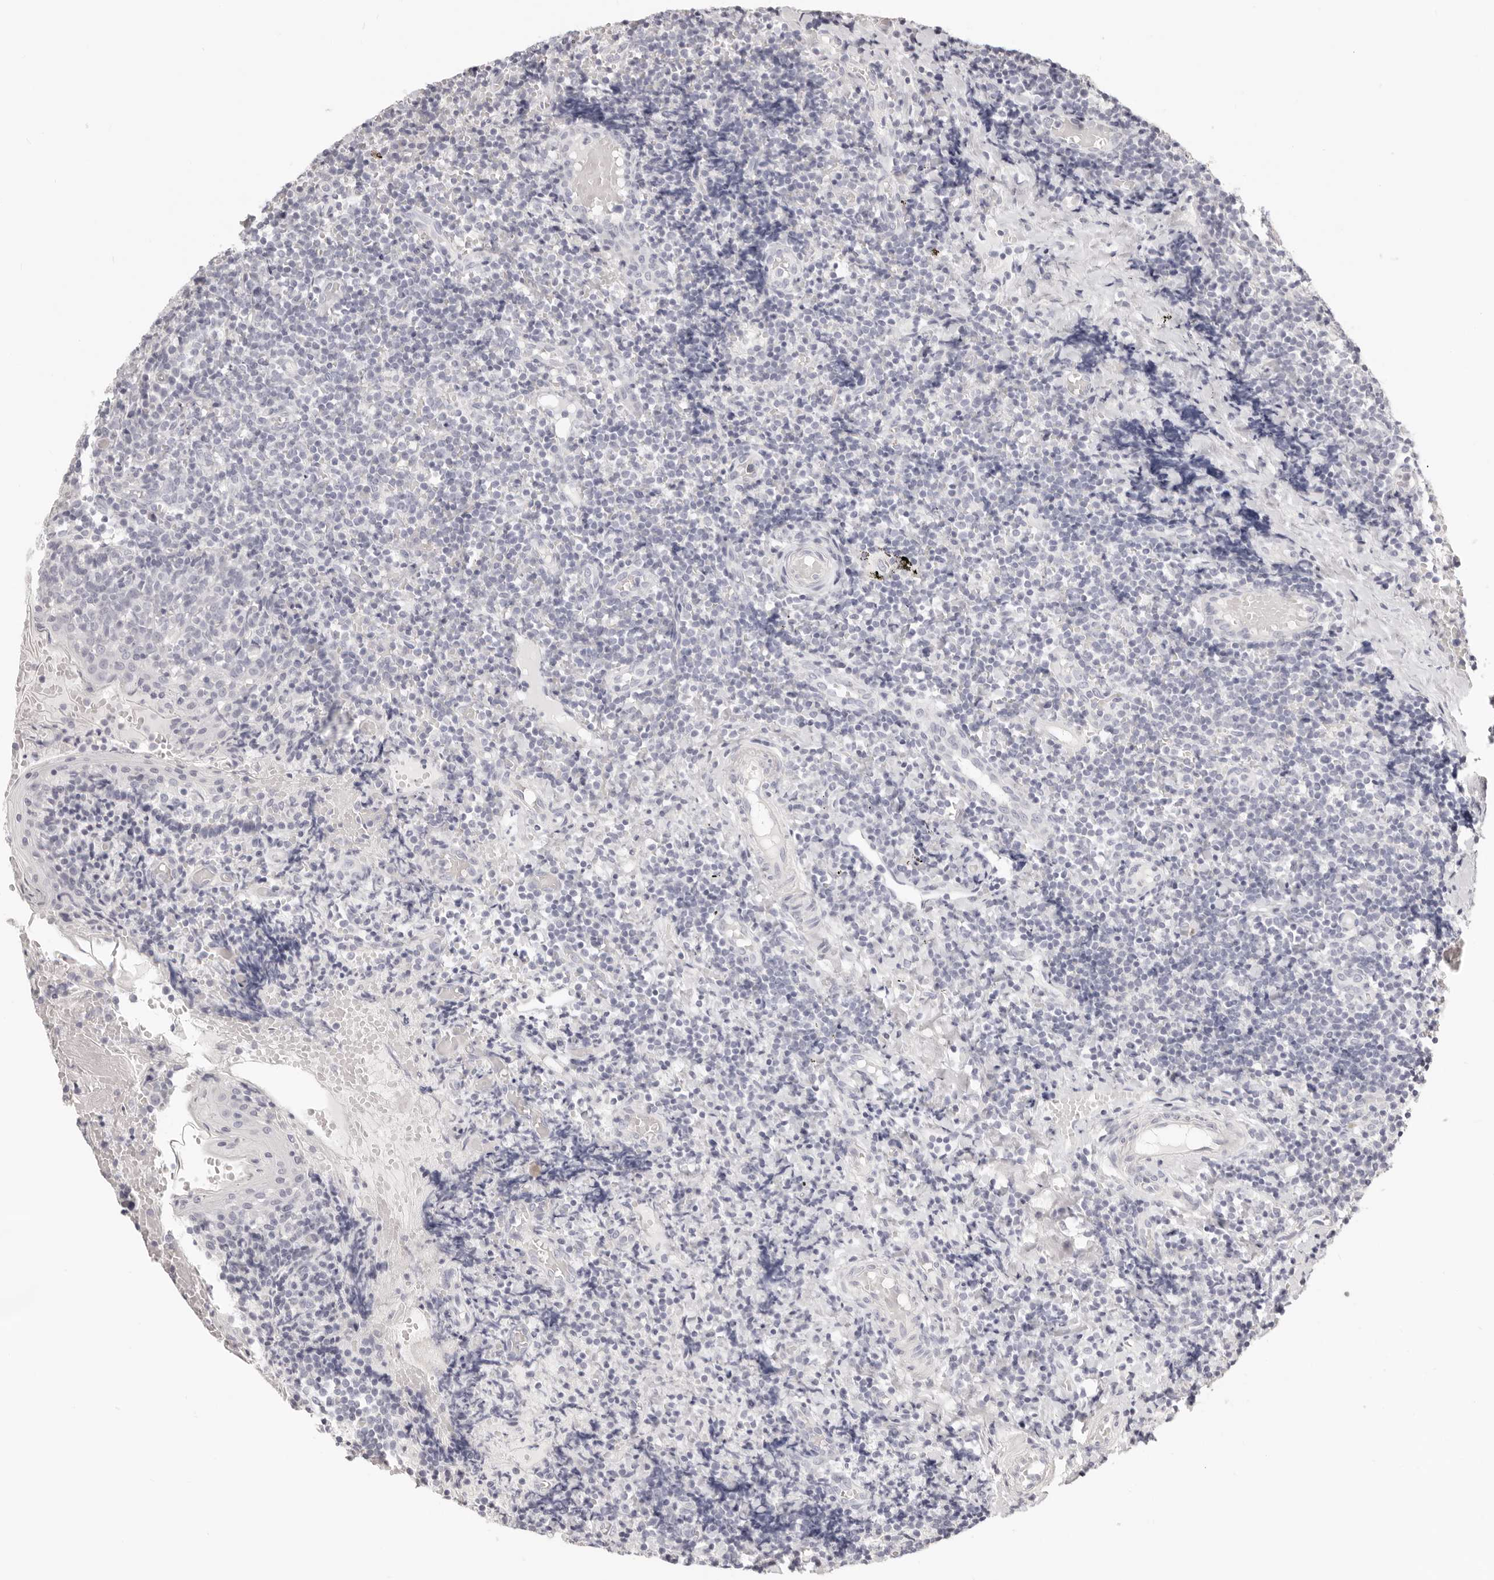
{"staining": {"intensity": "negative", "quantity": "none", "location": "none"}, "tissue": "tonsil", "cell_type": "Germinal center cells", "image_type": "normal", "snomed": [{"axis": "morphology", "description": "Normal tissue, NOS"}, {"axis": "topography", "description": "Tonsil"}], "caption": "High power microscopy histopathology image of an IHC photomicrograph of benign tonsil, revealing no significant staining in germinal center cells.", "gene": "FABP1", "patient": {"sex": "female", "age": 19}}